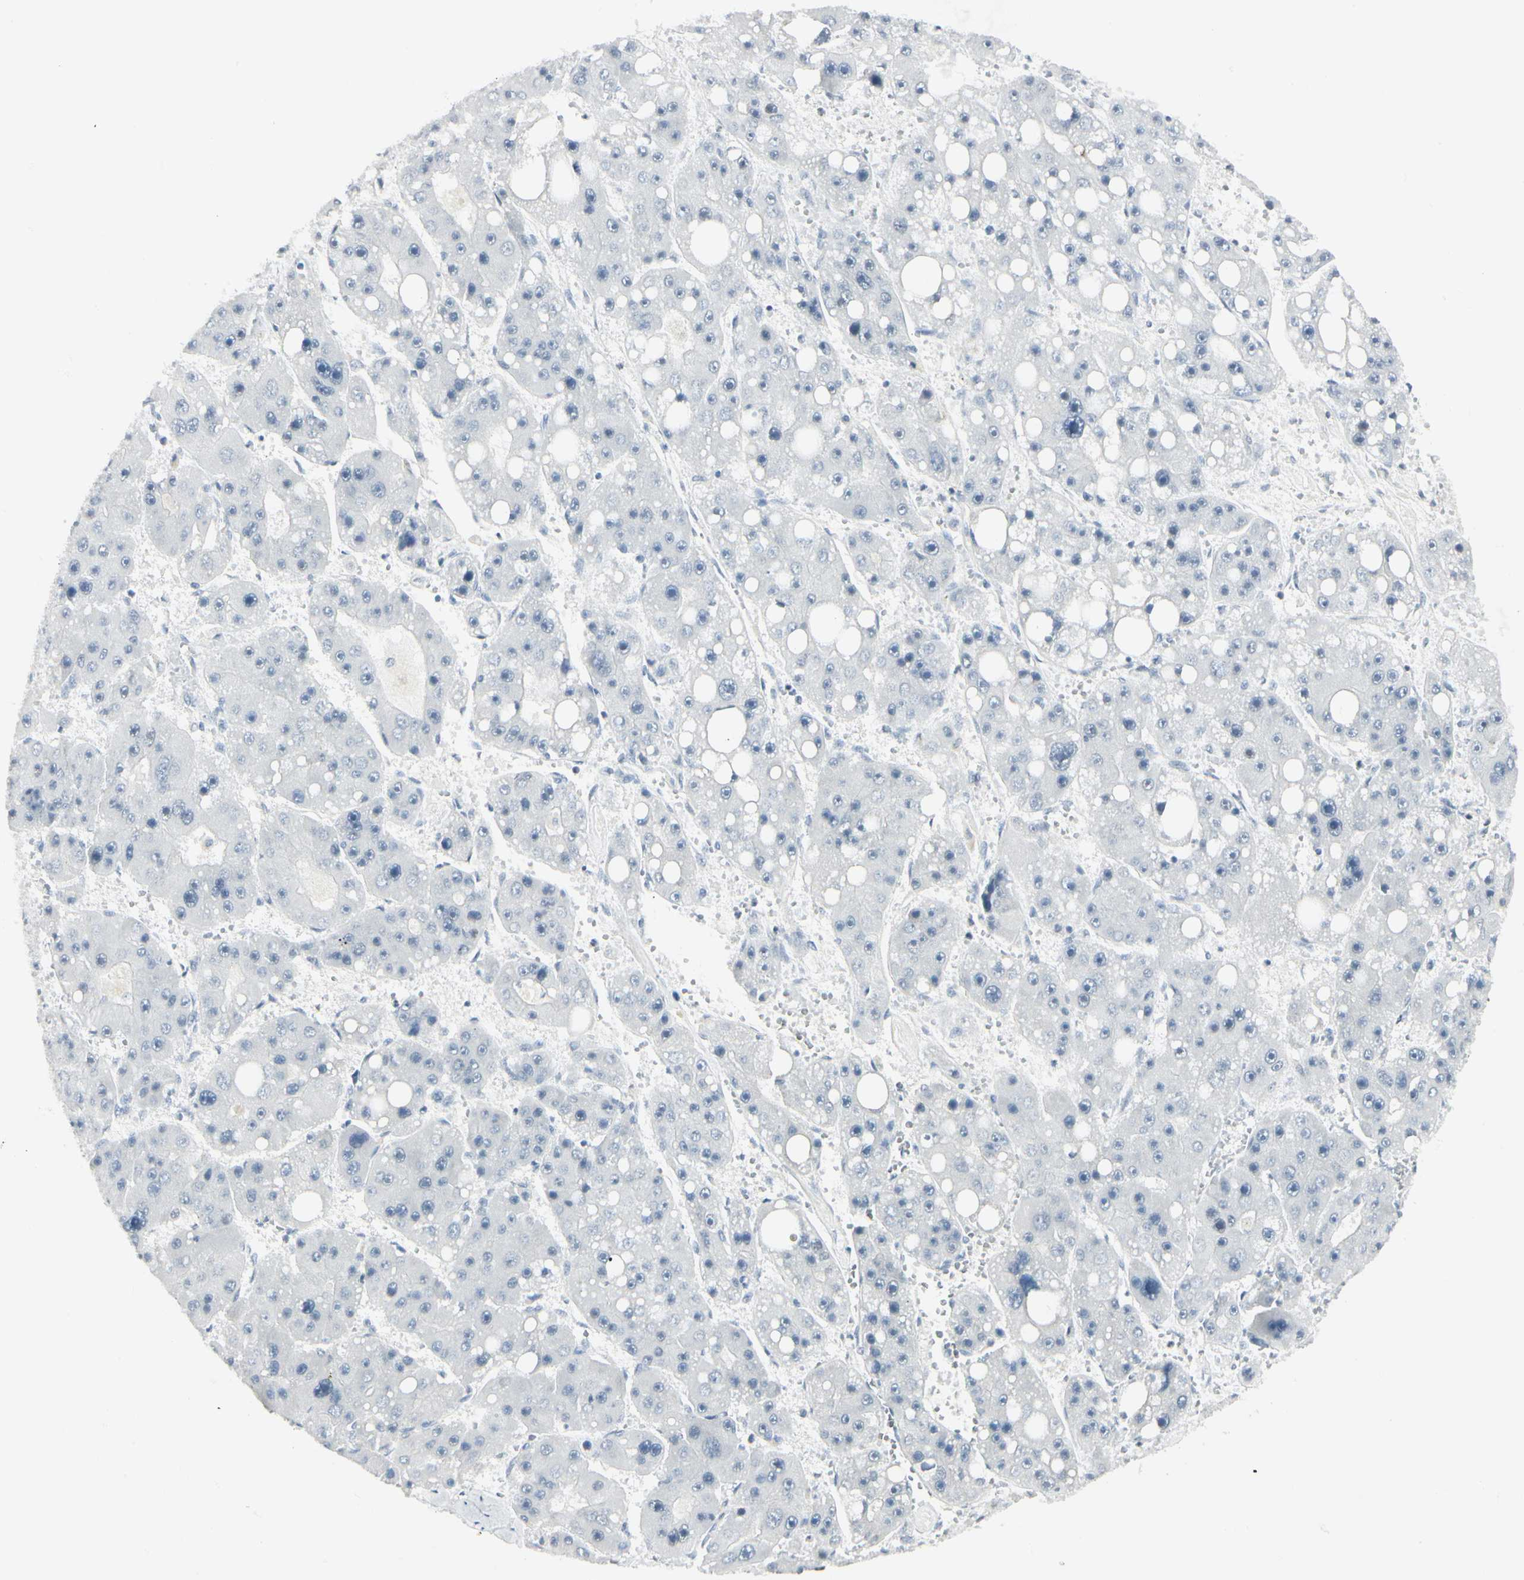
{"staining": {"intensity": "negative", "quantity": "none", "location": "none"}, "tissue": "liver cancer", "cell_type": "Tumor cells", "image_type": "cancer", "snomed": [{"axis": "morphology", "description": "Carcinoma, Hepatocellular, NOS"}, {"axis": "topography", "description": "Liver"}], "caption": "Immunohistochemical staining of human hepatocellular carcinoma (liver) shows no significant expression in tumor cells. (DAB immunohistochemistry, high magnification).", "gene": "ZBTB7B", "patient": {"sex": "female", "age": 61}}